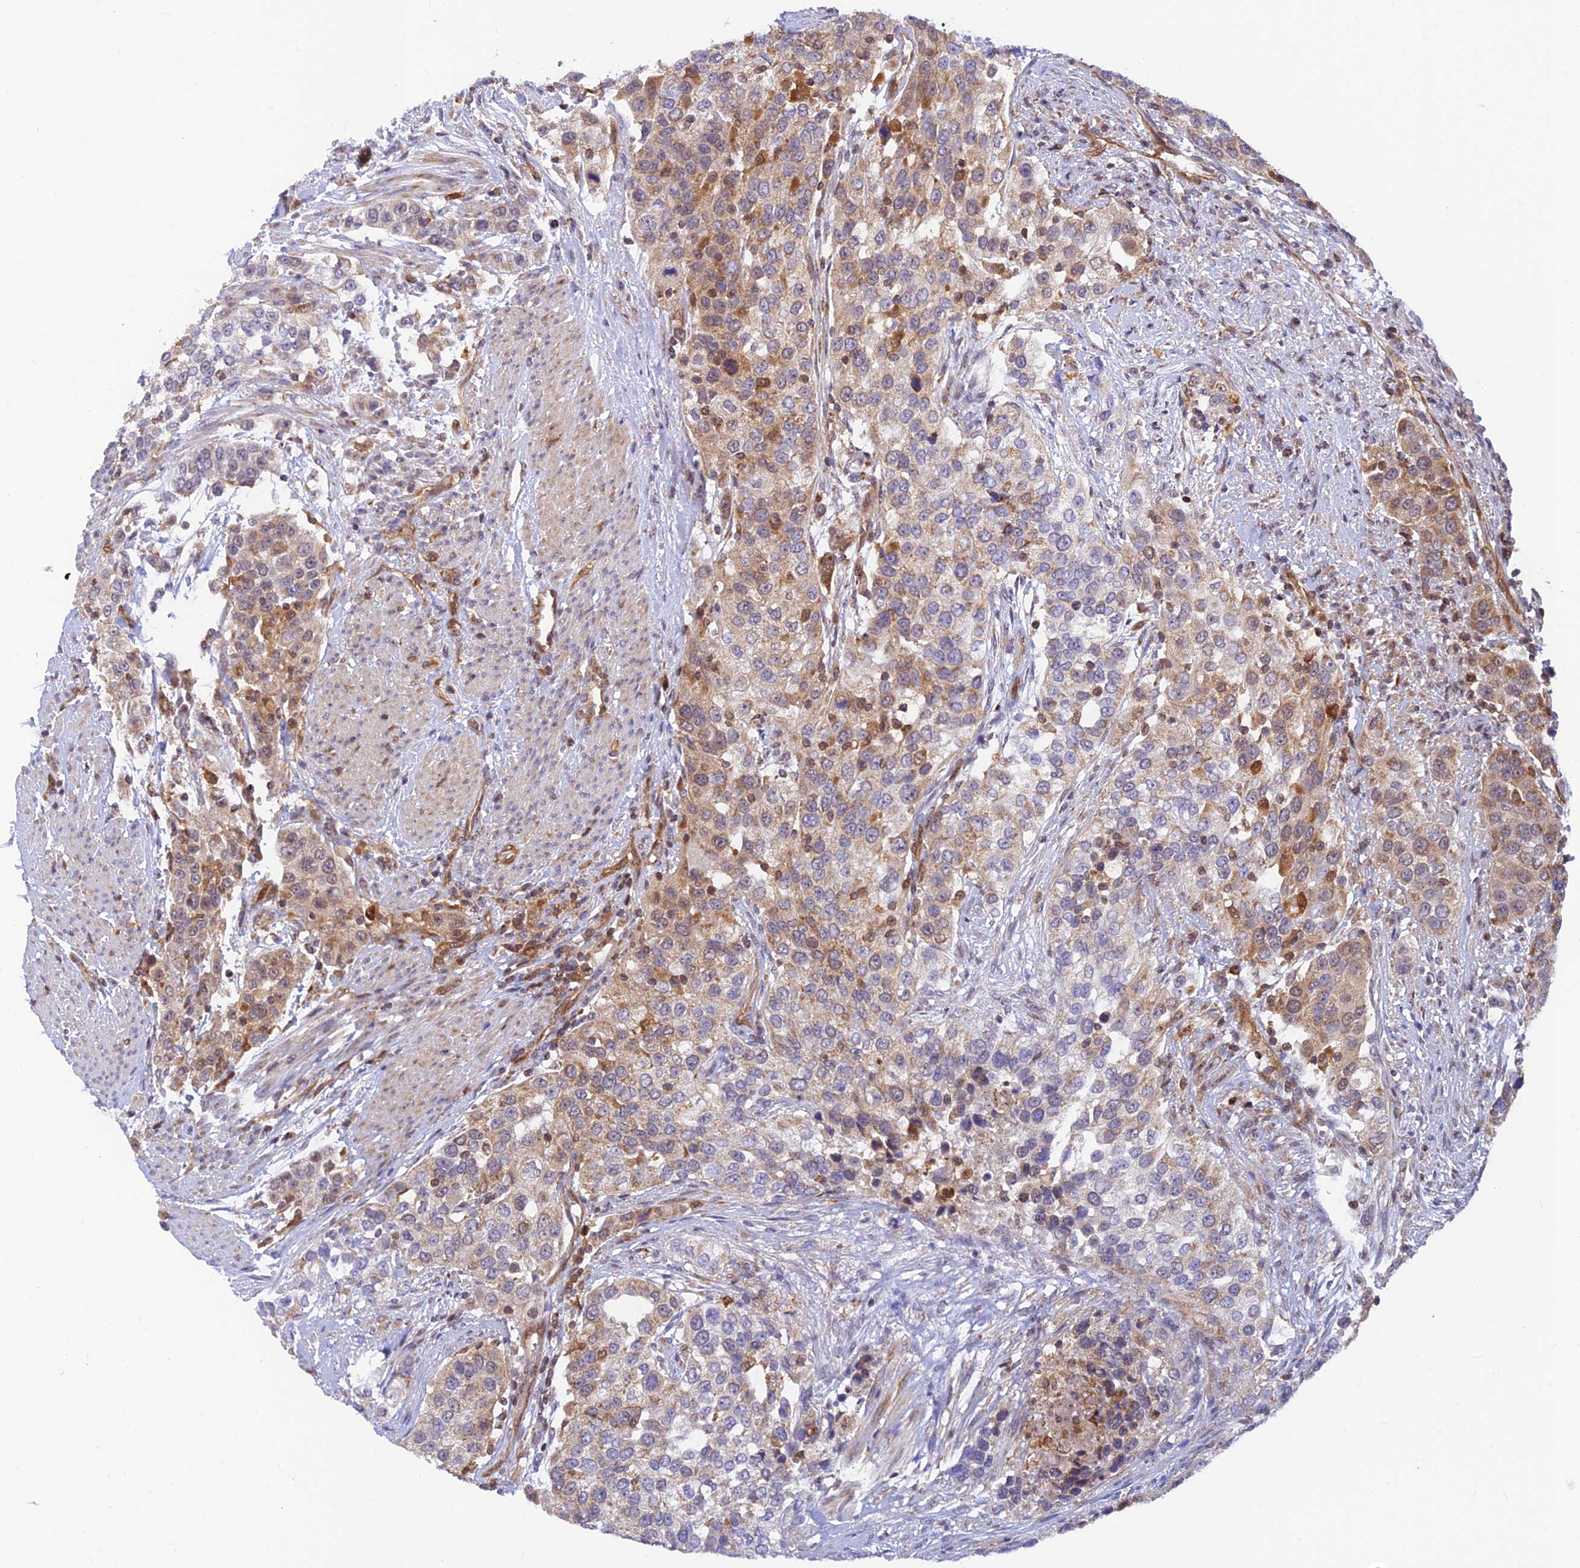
{"staining": {"intensity": "moderate", "quantity": ">75%", "location": "cytoplasmic/membranous"}, "tissue": "urothelial cancer", "cell_type": "Tumor cells", "image_type": "cancer", "snomed": [{"axis": "morphology", "description": "Urothelial carcinoma, High grade"}, {"axis": "topography", "description": "Urinary bladder"}], "caption": "Urothelial cancer was stained to show a protein in brown. There is medium levels of moderate cytoplasmic/membranous positivity in approximately >75% of tumor cells.", "gene": "LYSMD2", "patient": {"sex": "female", "age": 80}}